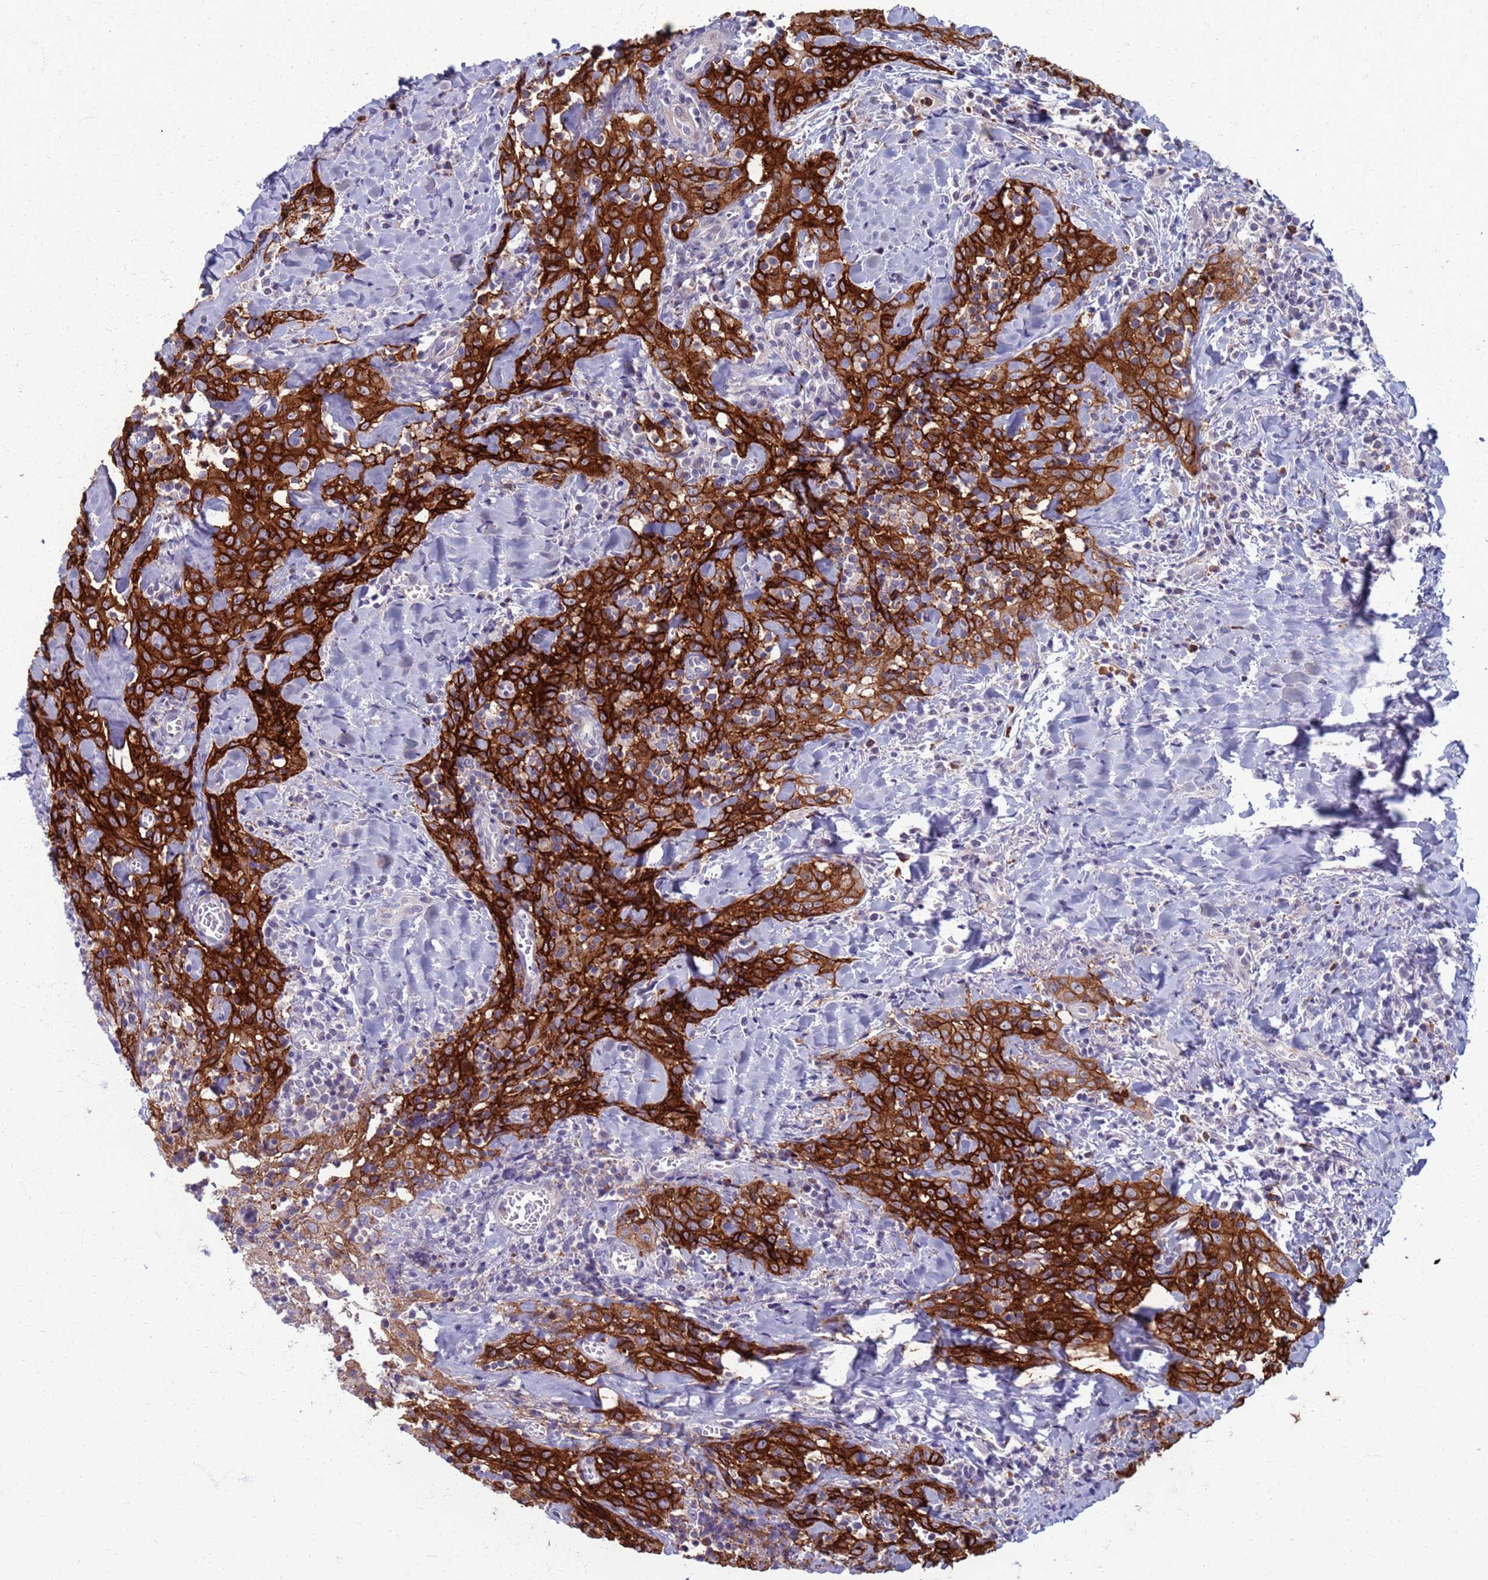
{"staining": {"intensity": "strong", "quantity": ">75%", "location": "cytoplasmic/membranous"}, "tissue": "head and neck cancer", "cell_type": "Tumor cells", "image_type": "cancer", "snomed": [{"axis": "morphology", "description": "Squamous cell carcinoma, NOS"}, {"axis": "topography", "description": "Head-Neck"}], "caption": "The photomicrograph reveals staining of head and neck cancer, revealing strong cytoplasmic/membranous protein positivity (brown color) within tumor cells. (DAB IHC, brown staining for protein, blue staining for nuclei).", "gene": "CLCA2", "patient": {"sex": "female", "age": 70}}